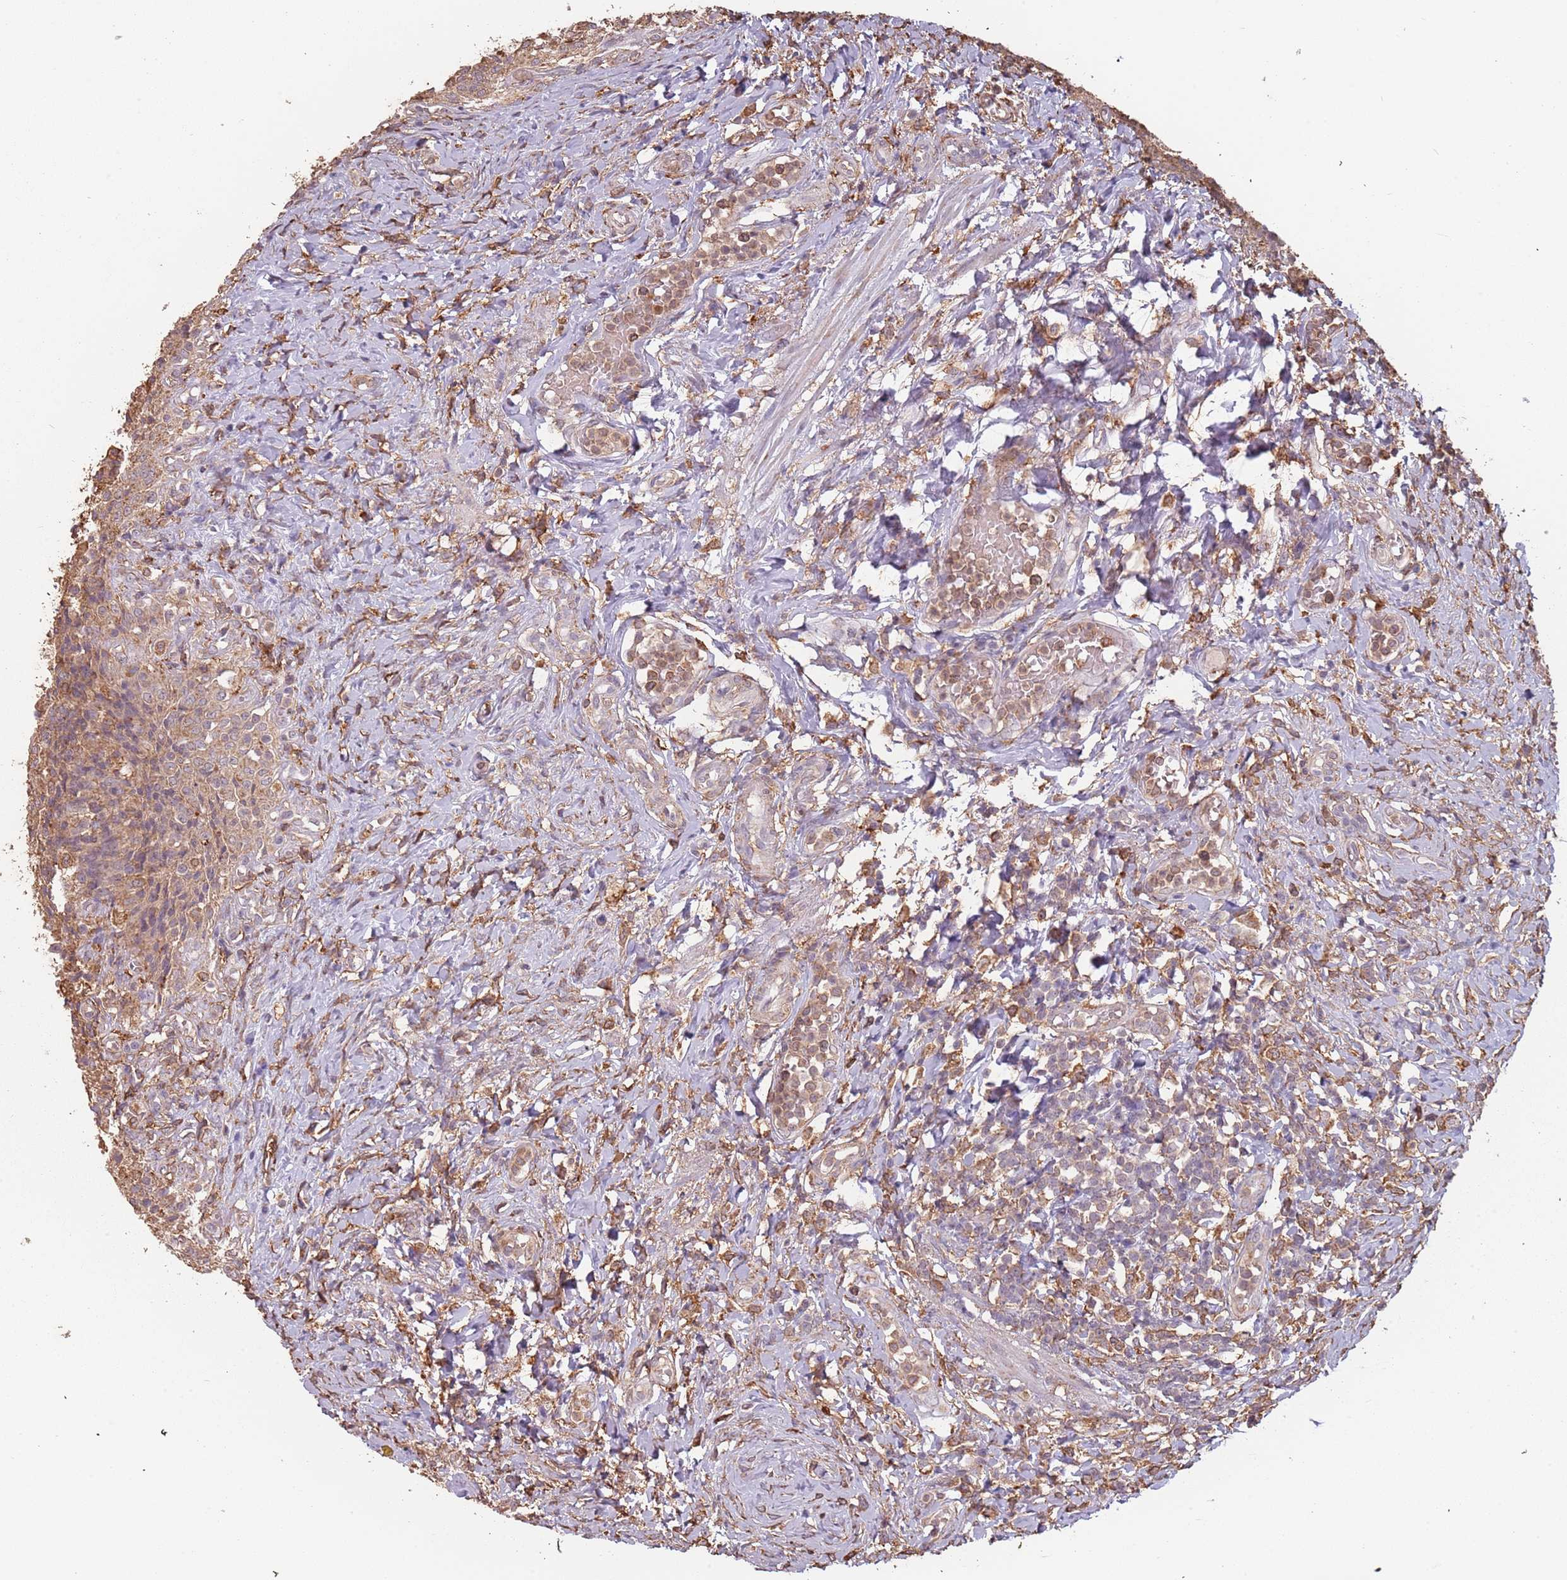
{"staining": {"intensity": "moderate", "quantity": ">75%", "location": "nuclear"}, "tissue": "urinary bladder", "cell_type": "Urothelial cells", "image_type": "normal", "snomed": [{"axis": "morphology", "description": "Normal tissue, NOS"}, {"axis": "morphology", "description": "Inflammation, NOS"}, {"axis": "topography", "description": "Urinary bladder"}], "caption": "A histopathology image of human urinary bladder stained for a protein shows moderate nuclear brown staining in urothelial cells. (Brightfield microscopy of DAB IHC at high magnification).", "gene": "ATOSB", "patient": {"sex": "male", "age": 64}}